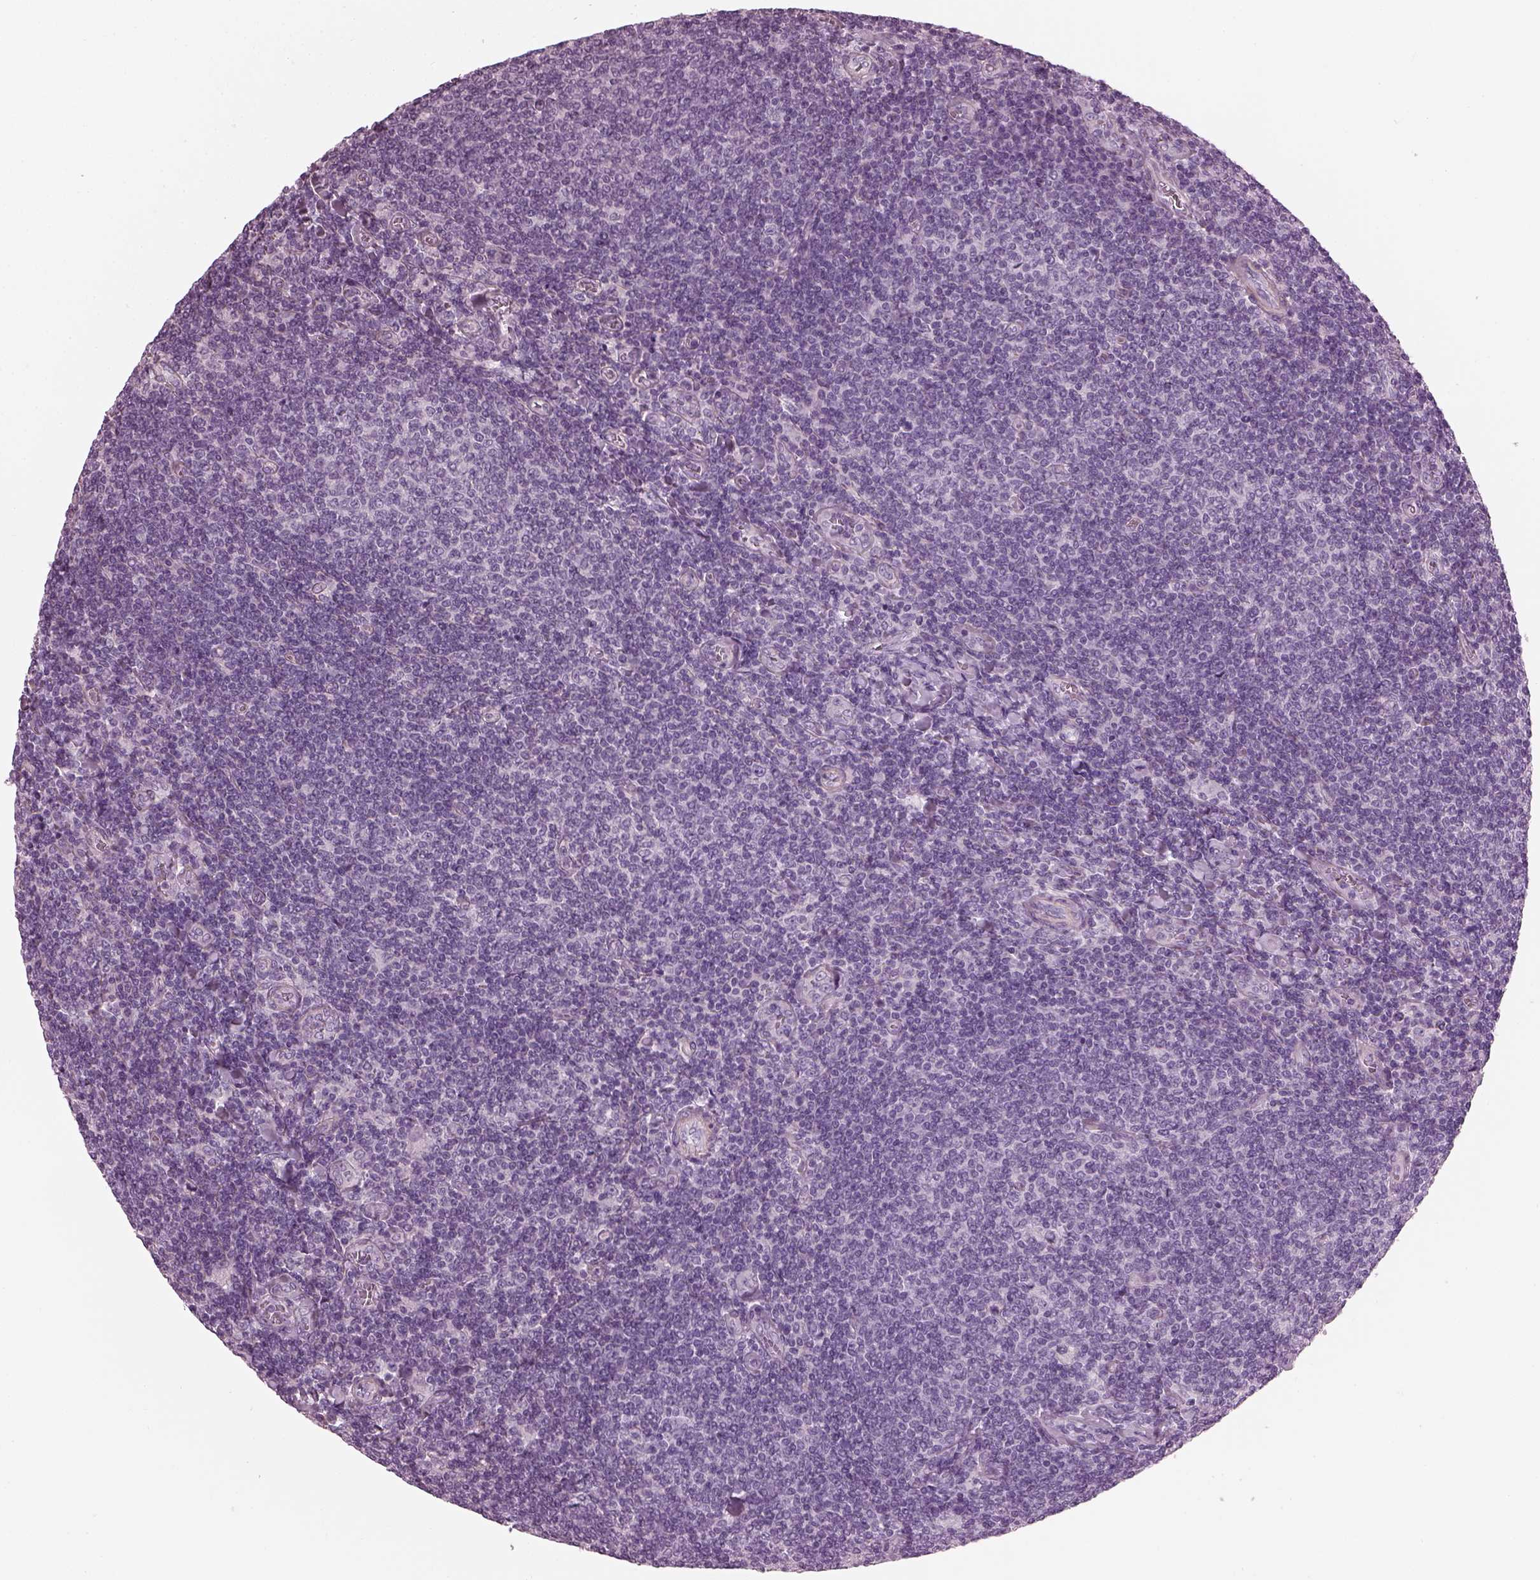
{"staining": {"intensity": "negative", "quantity": "none", "location": "none"}, "tissue": "lymphoma", "cell_type": "Tumor cells", "image_type": "cancer", "snomed": [{"axis": "morphology", "description": "Malignant lymphoma, non-Hodgkin's type, Low grade"}, {"axis": "topography", "description": "Lymph node"}], "caption": "A photomicrograph of low-grade malignant lymphoma, non-Hodgkin's type stained for a protein shows no brown staining in tumor cells.", "gene": "BFSP1", "patient": {"sex": "male", "age": 52}}